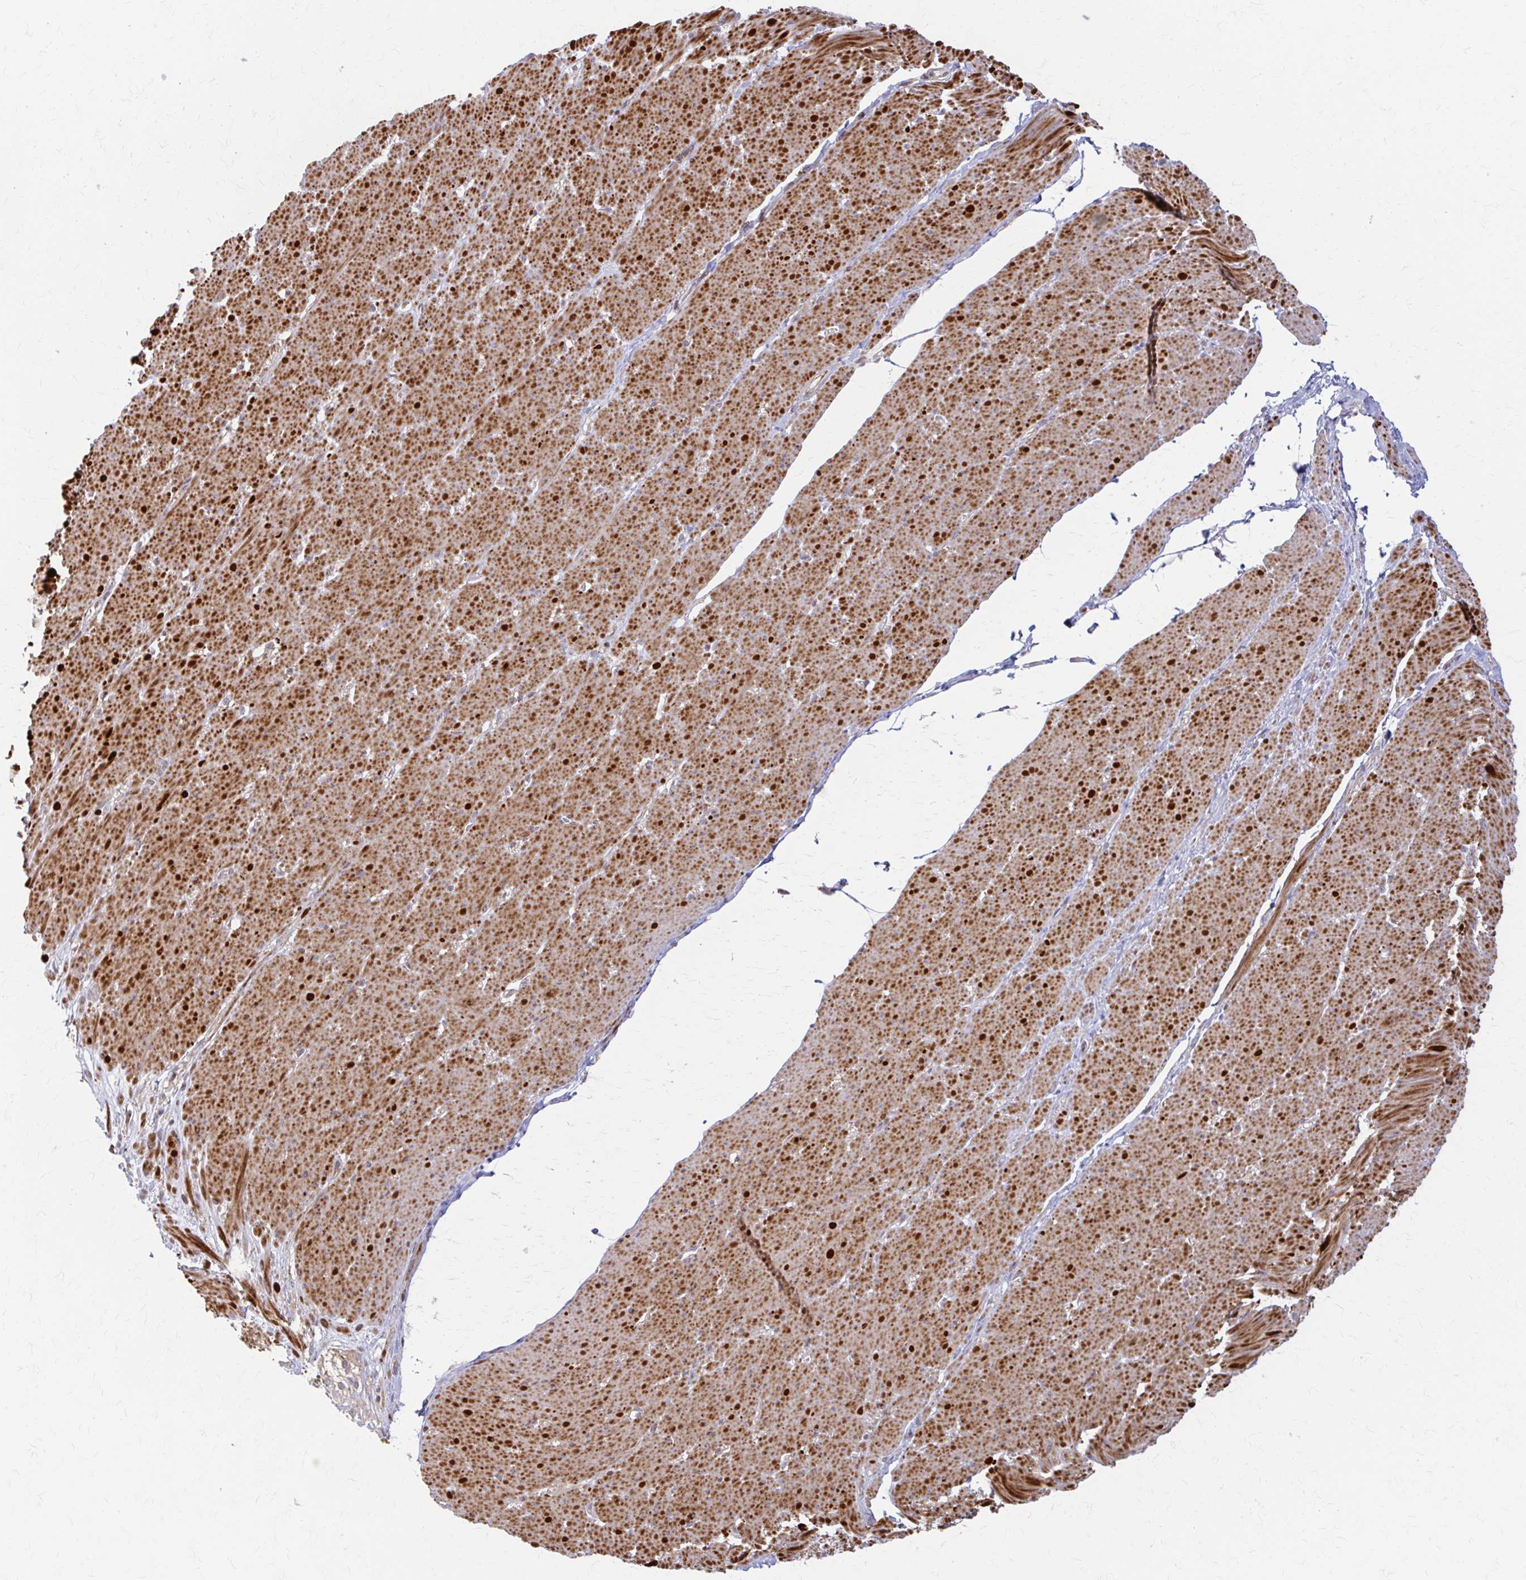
{"staining": {"intensity": "strong", "quantity": "25%-75%", "location": "cytoplasmic/membranous"}, "tissue": "smooth muscle", "cell_type": "Smooth muscle cells", "image_type": "normal", "snomed": [{"axis": "morphology", "description": "Normal tissue, NOS"}, {"axis": "topography", "description": "Smooth muscle"}, {"axis": "topography", "description": "Rectum"}], "caption": "Immunohistochemical staining of unremarkable smooth muscle shows high levels of strong cytoplasmic/membranous staining in approximately 25%-75% of smooth muscle cells.", "gene": "ARHGAP35", "patient": {"sex": "male", "age": 53}}